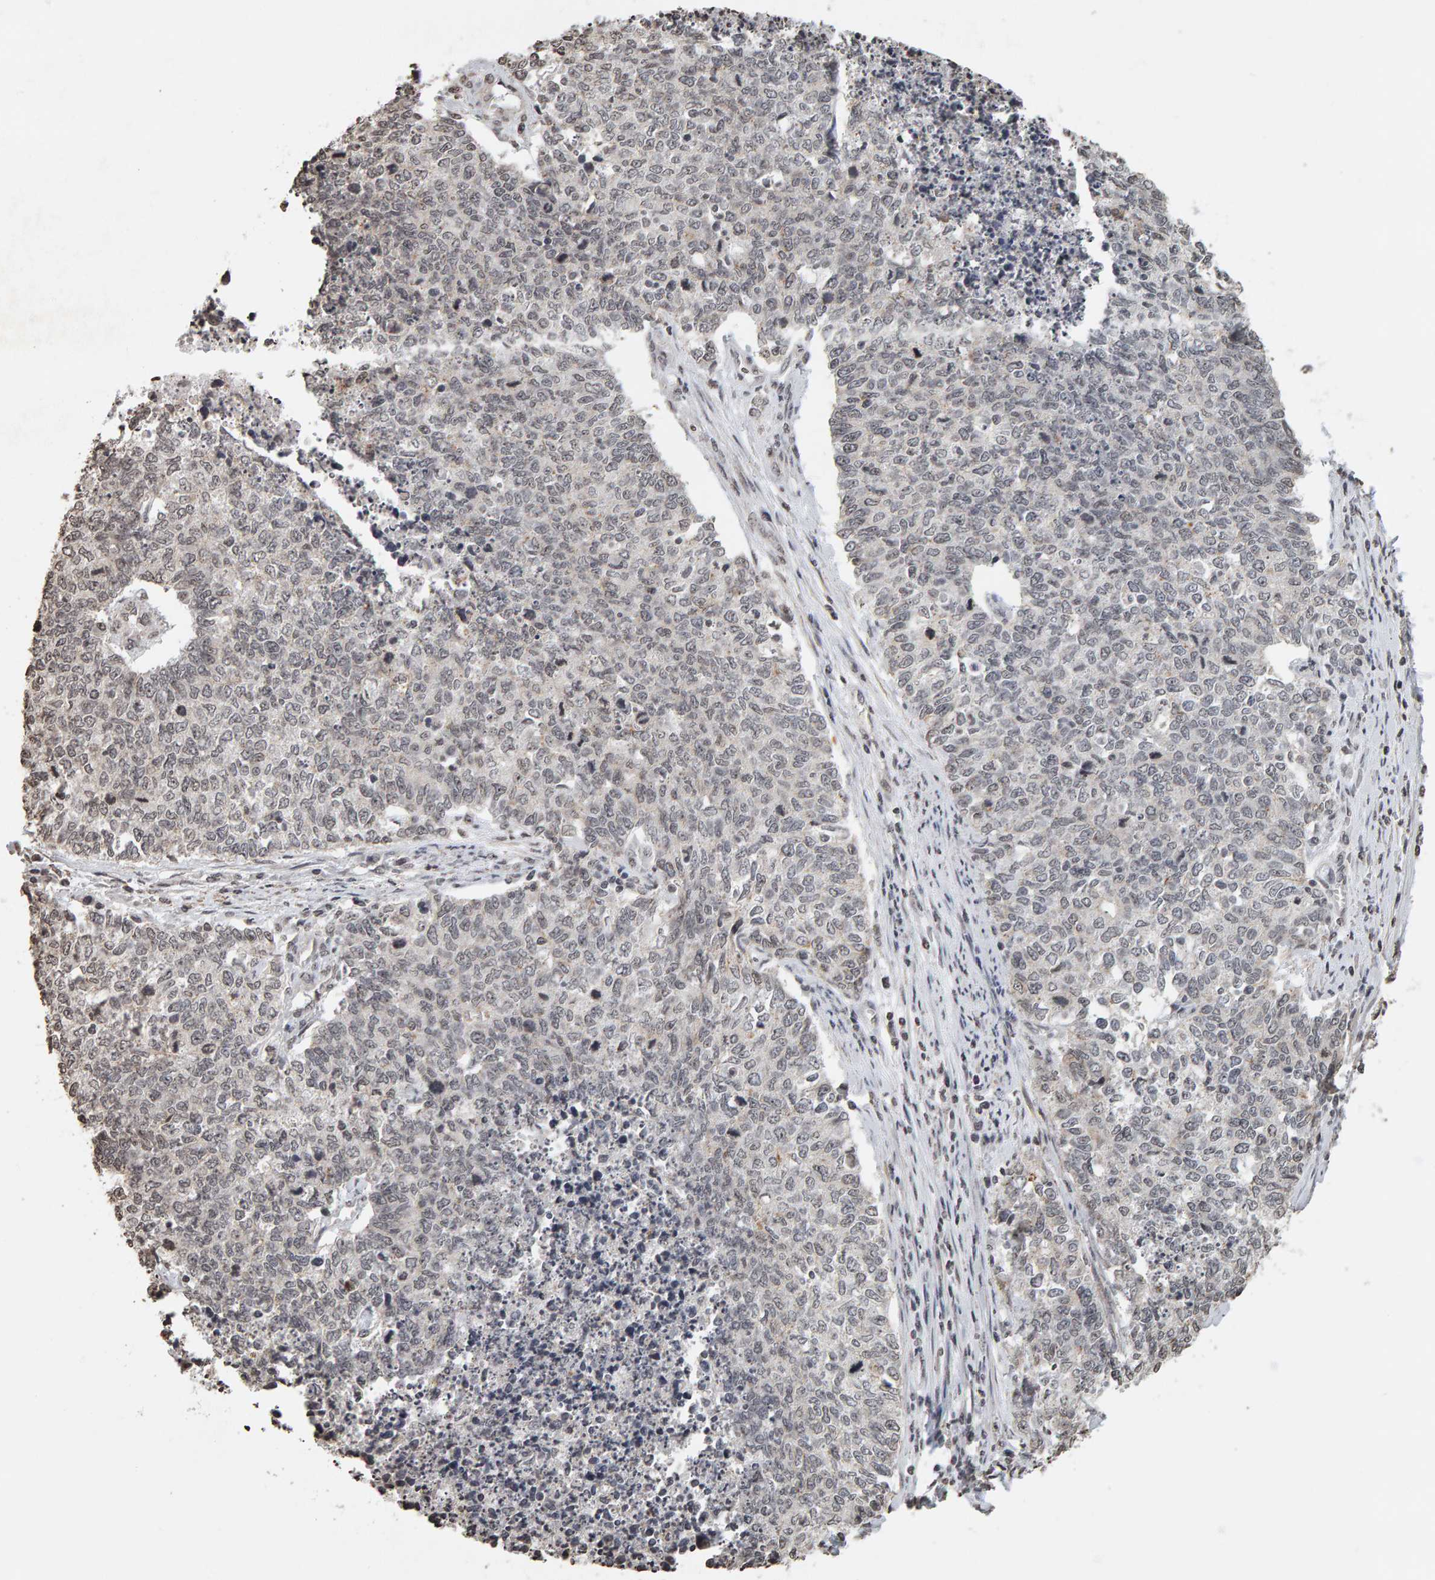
{"staining": {"intensity": "negative", "quantity": "none", "location": "none"}, "tissue": "cervical cancer", "cell_type": "Tumor cells", "image_type": "cancer", "snomed": [{"axis": "morphology", "description": "Squamous cell carcinoma, NOS"}, {"axis": "topography", "description": "Cervix"}], "caption": "Tumor cells are negative for protein expression in human cervical squamous cell carcinoma. (DAB immunohistochemistry (IHC) visualized using brightfield microscopy, high magnification).", "gene": "AFF4", "patient": {"sex": "female", "age": 63}}